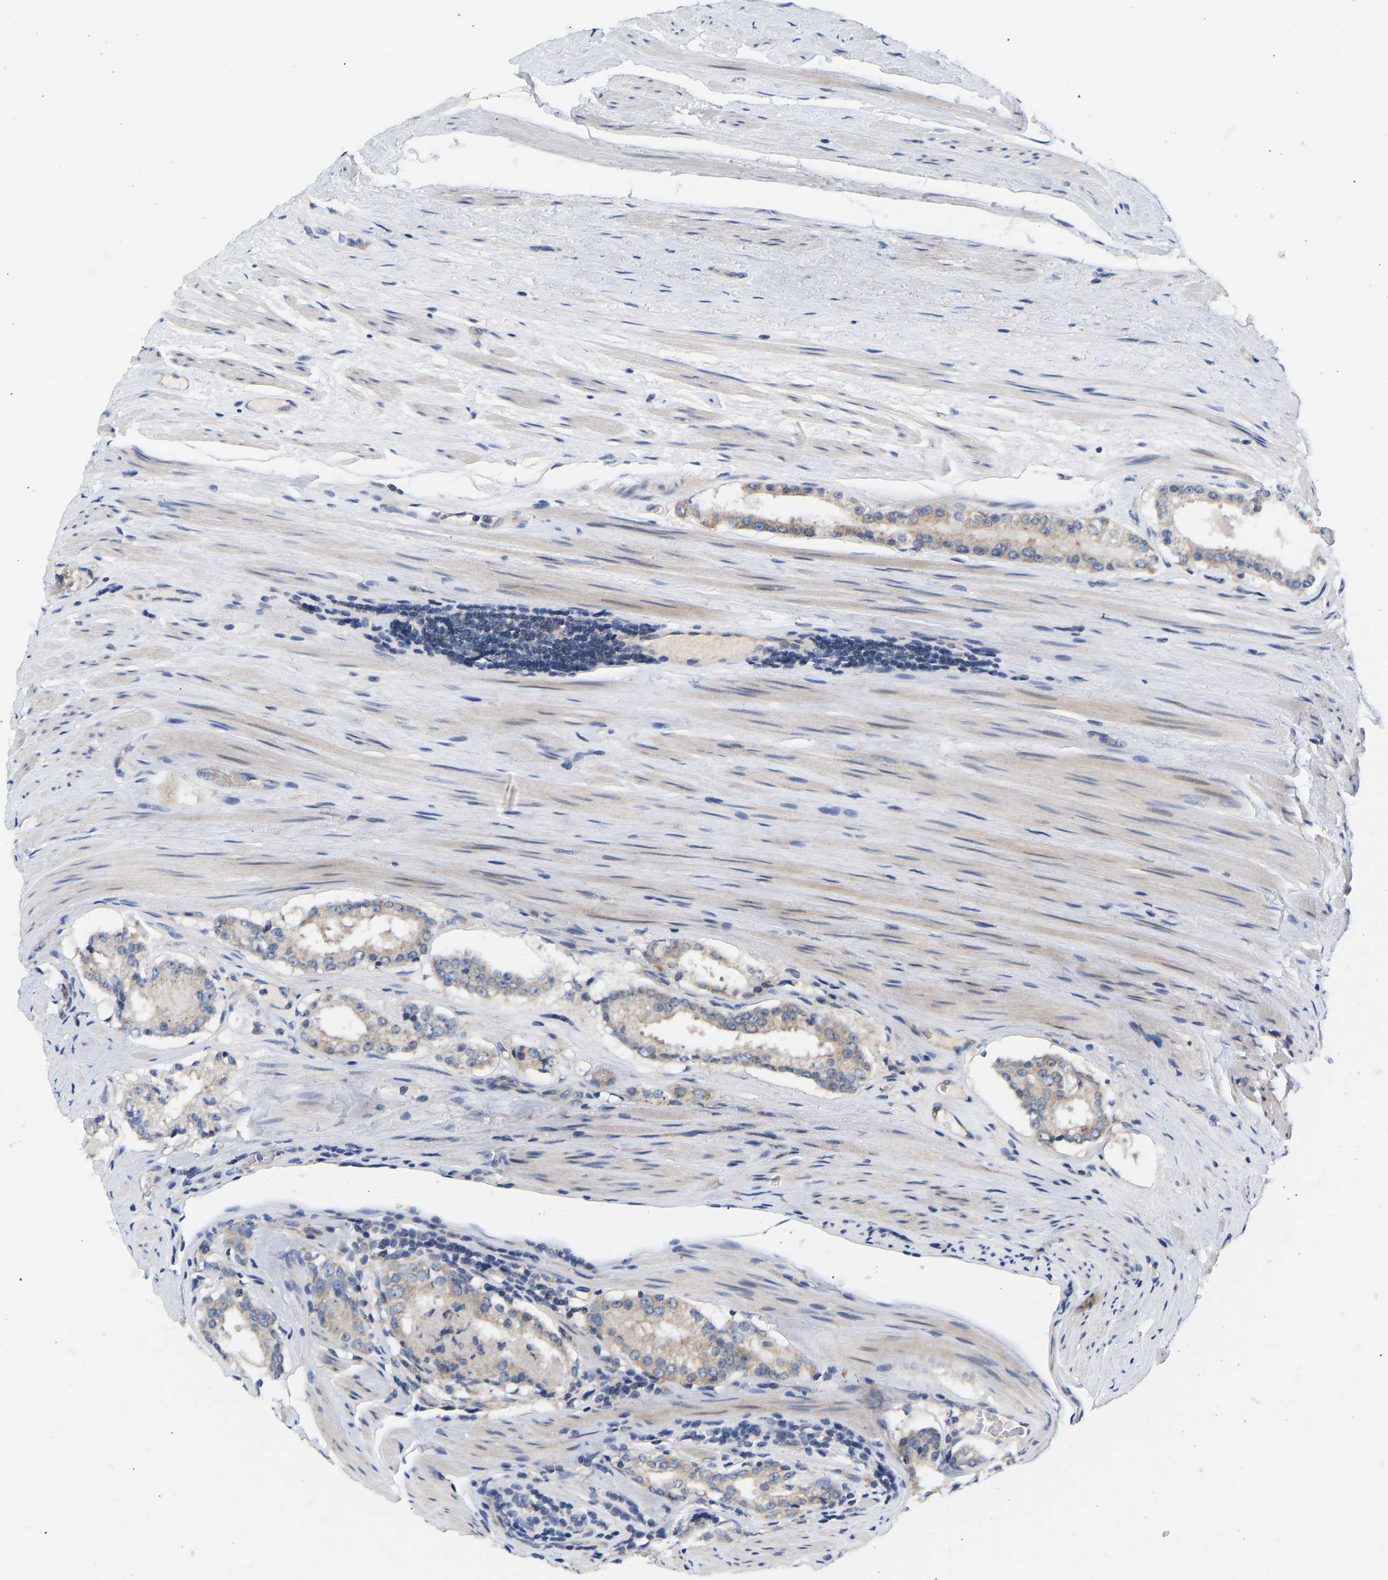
{"staining": {"intensity": "weak", "quantity": "<25%", "location": "cytoplasmic/membranous"}, "tissue": "prostate cancer", "cell_type": "Tumor cells", "image_type": "cancer", "snomed": [{"axis": "morphology", "description": "Adenocarcinoma, Low grade"}, {"axis": "topography", "description": "Prostate"}], "caption": "A high-resolution micrograph shows immunohistochemistry staining of prostate cancer (low-grade adenocarcinoma), which displays no significant positivity in tumor cells.", "gene": "AIMP2", "patient": {"sex": "male", "age": 70}}